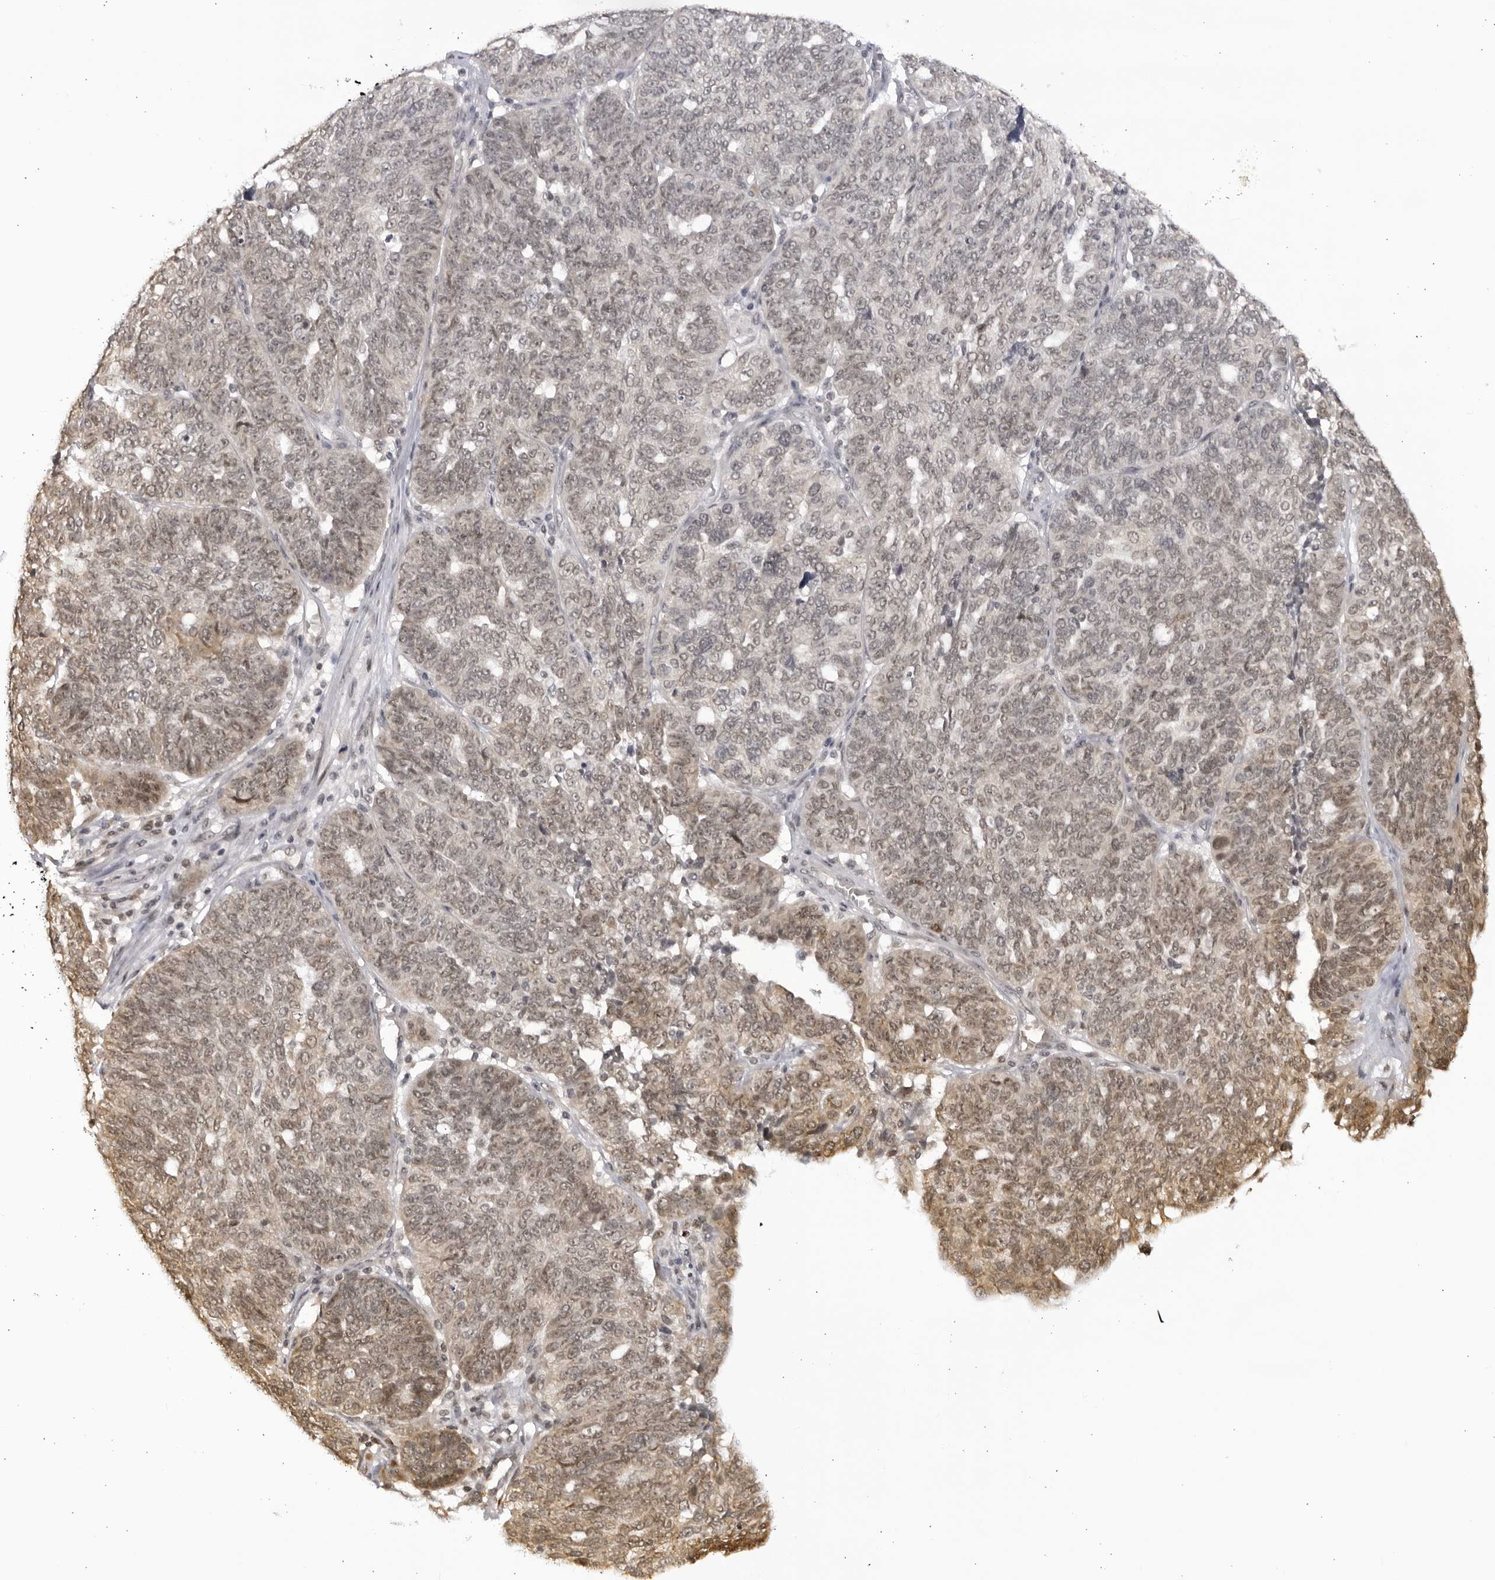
{"staining": {"intensity": "weak", "quantity": "25%-75%", "location": "nuclear"}, "tissue": "ovarian cancer", "cell_type": "Tumor cells", "image_type": "cancer", "snomed": [{"axis": "morphology", "description": "Cystadenocarcinoma, serous, NOS"}, {"axis": "topography", "description": "Ovary"}], "caption": "A high-resolution image shows IHC staining of serous cystadenocarcinoma (ovarian), which exhibits weak nuclear staining in approximately 25%-75% of tumor cells.", "gene": "RASGEF1C", "patient": {"sex": "female", "age": 59}}